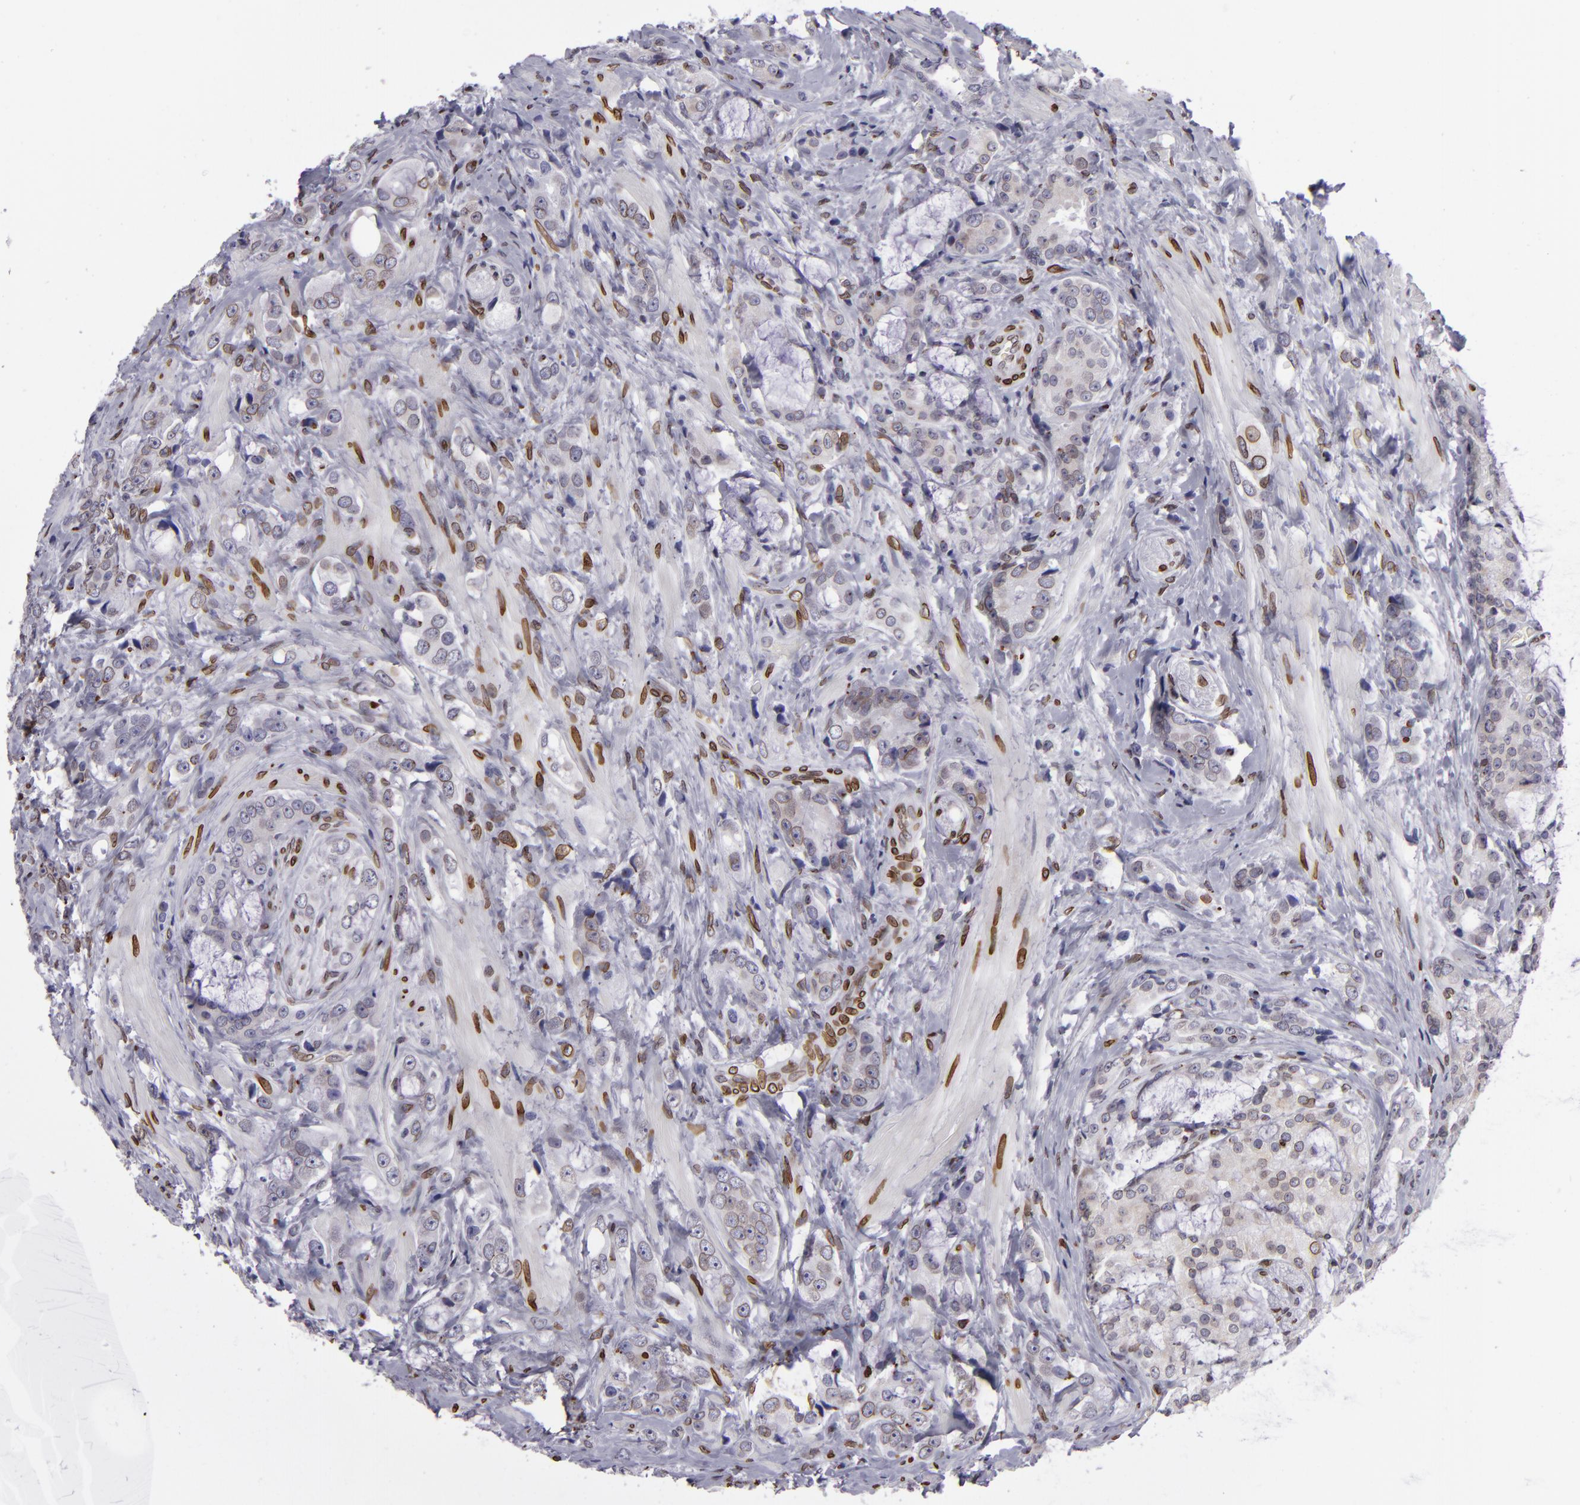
{"staining": {"intensity": "weak", "quantity": "25%-75%", "location": "nuclear"}, "tissue": "prostate cancer", "cell_type": "Tumor cells", "image_type": "cancer", "snomed": [{"axis": "morphology", "description": "Adenocarcinoma, Medium grade"}, {"axis": "topography", "description": "Prostate"}], "caption": "A brown stain labels weak nuclear staining of a protein in human prostate medium-grade adenocarcinoma tumor cells.", "gene": "EMD", "patient": {"sex": "male", "age": 70}}